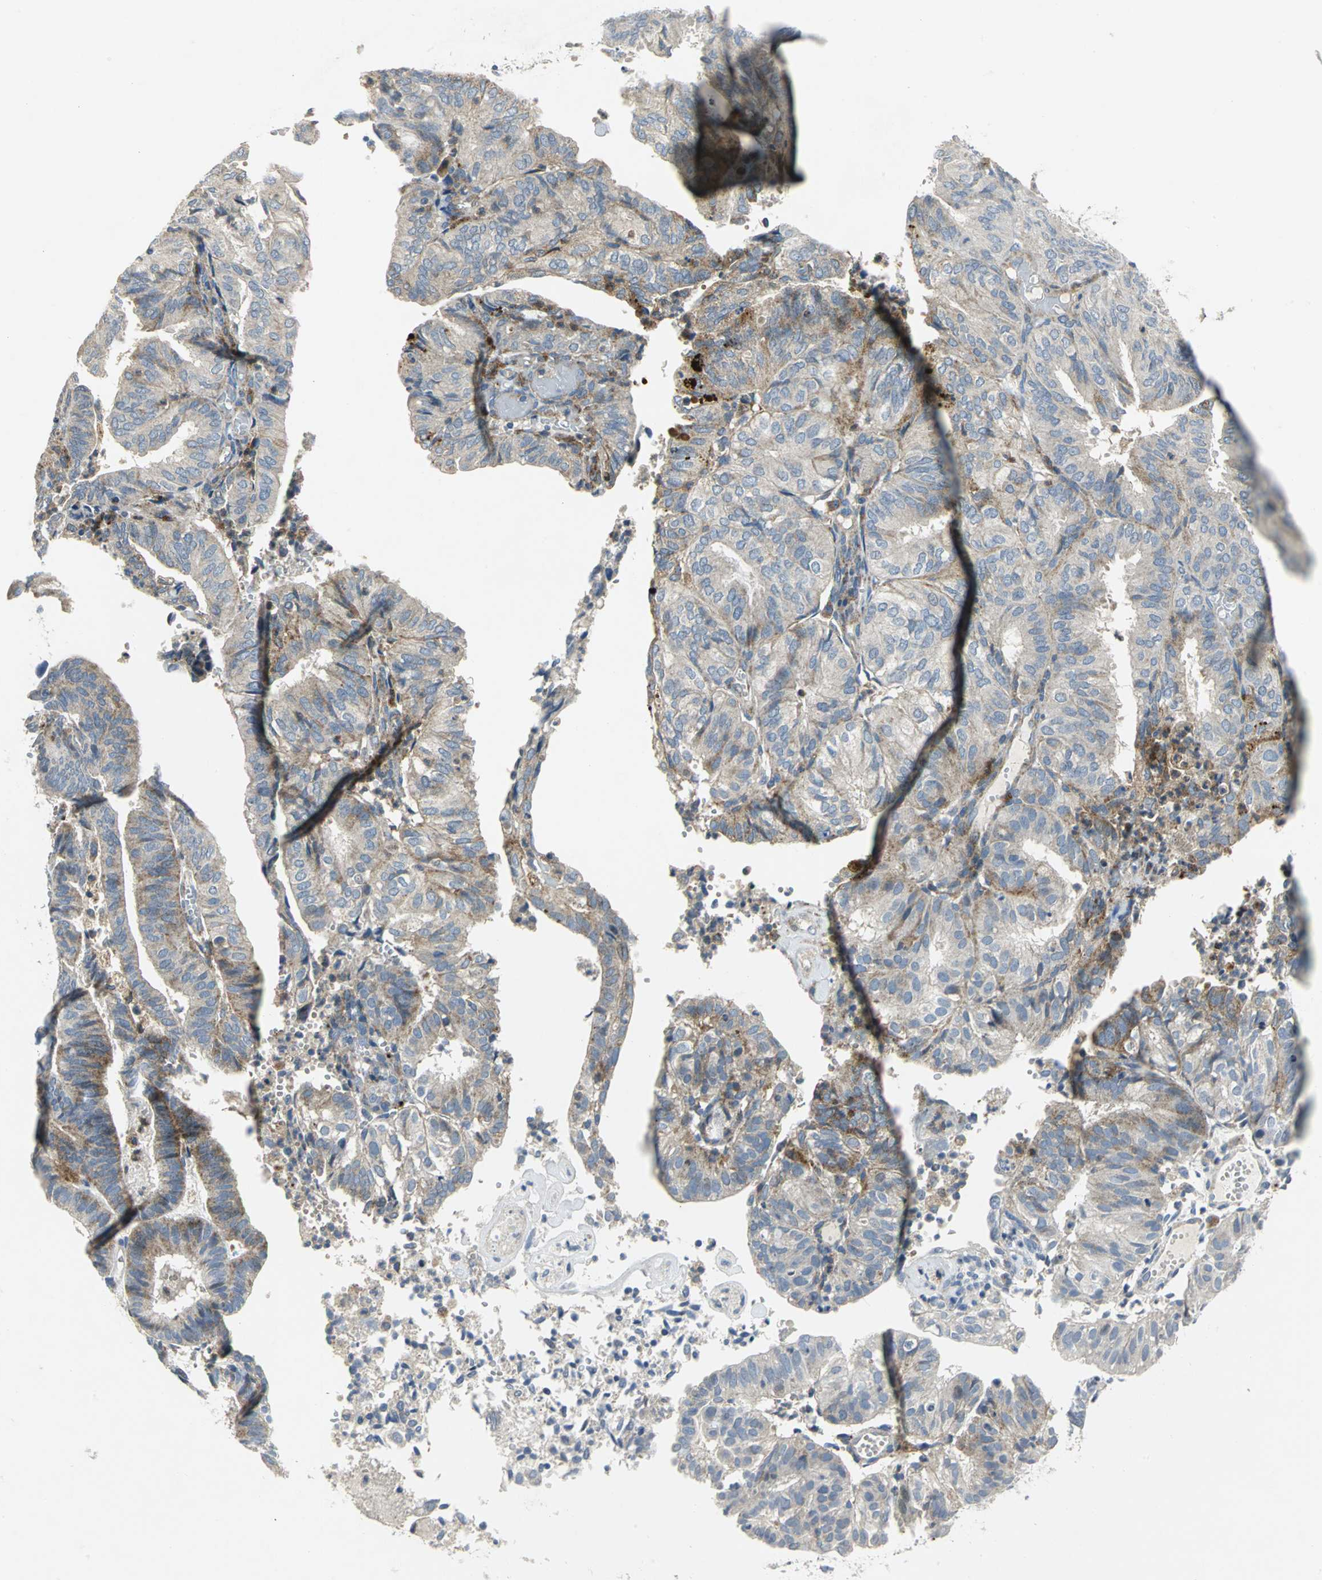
{"staining": {"intensity": "weak", "quantity": ">75%", "location": "cytoplasmic/membranous"}, "tissue": "endometrial cancer", "cell_type": "Tumor cells", "image_type": "cancer", "snomed": [{"axis": "morphology", "description": "Adenocarcinoma, NOS"}, {"axis": "topography", "description": "Uterus"}], "caption": "Protein staining displays weak cytoplasmic/membranous staining in about >75% of tumor cells in endometrial adenocarcinoma.", "gene": "SPPL2B", "patient": {"sex": "female", "age": 60}}